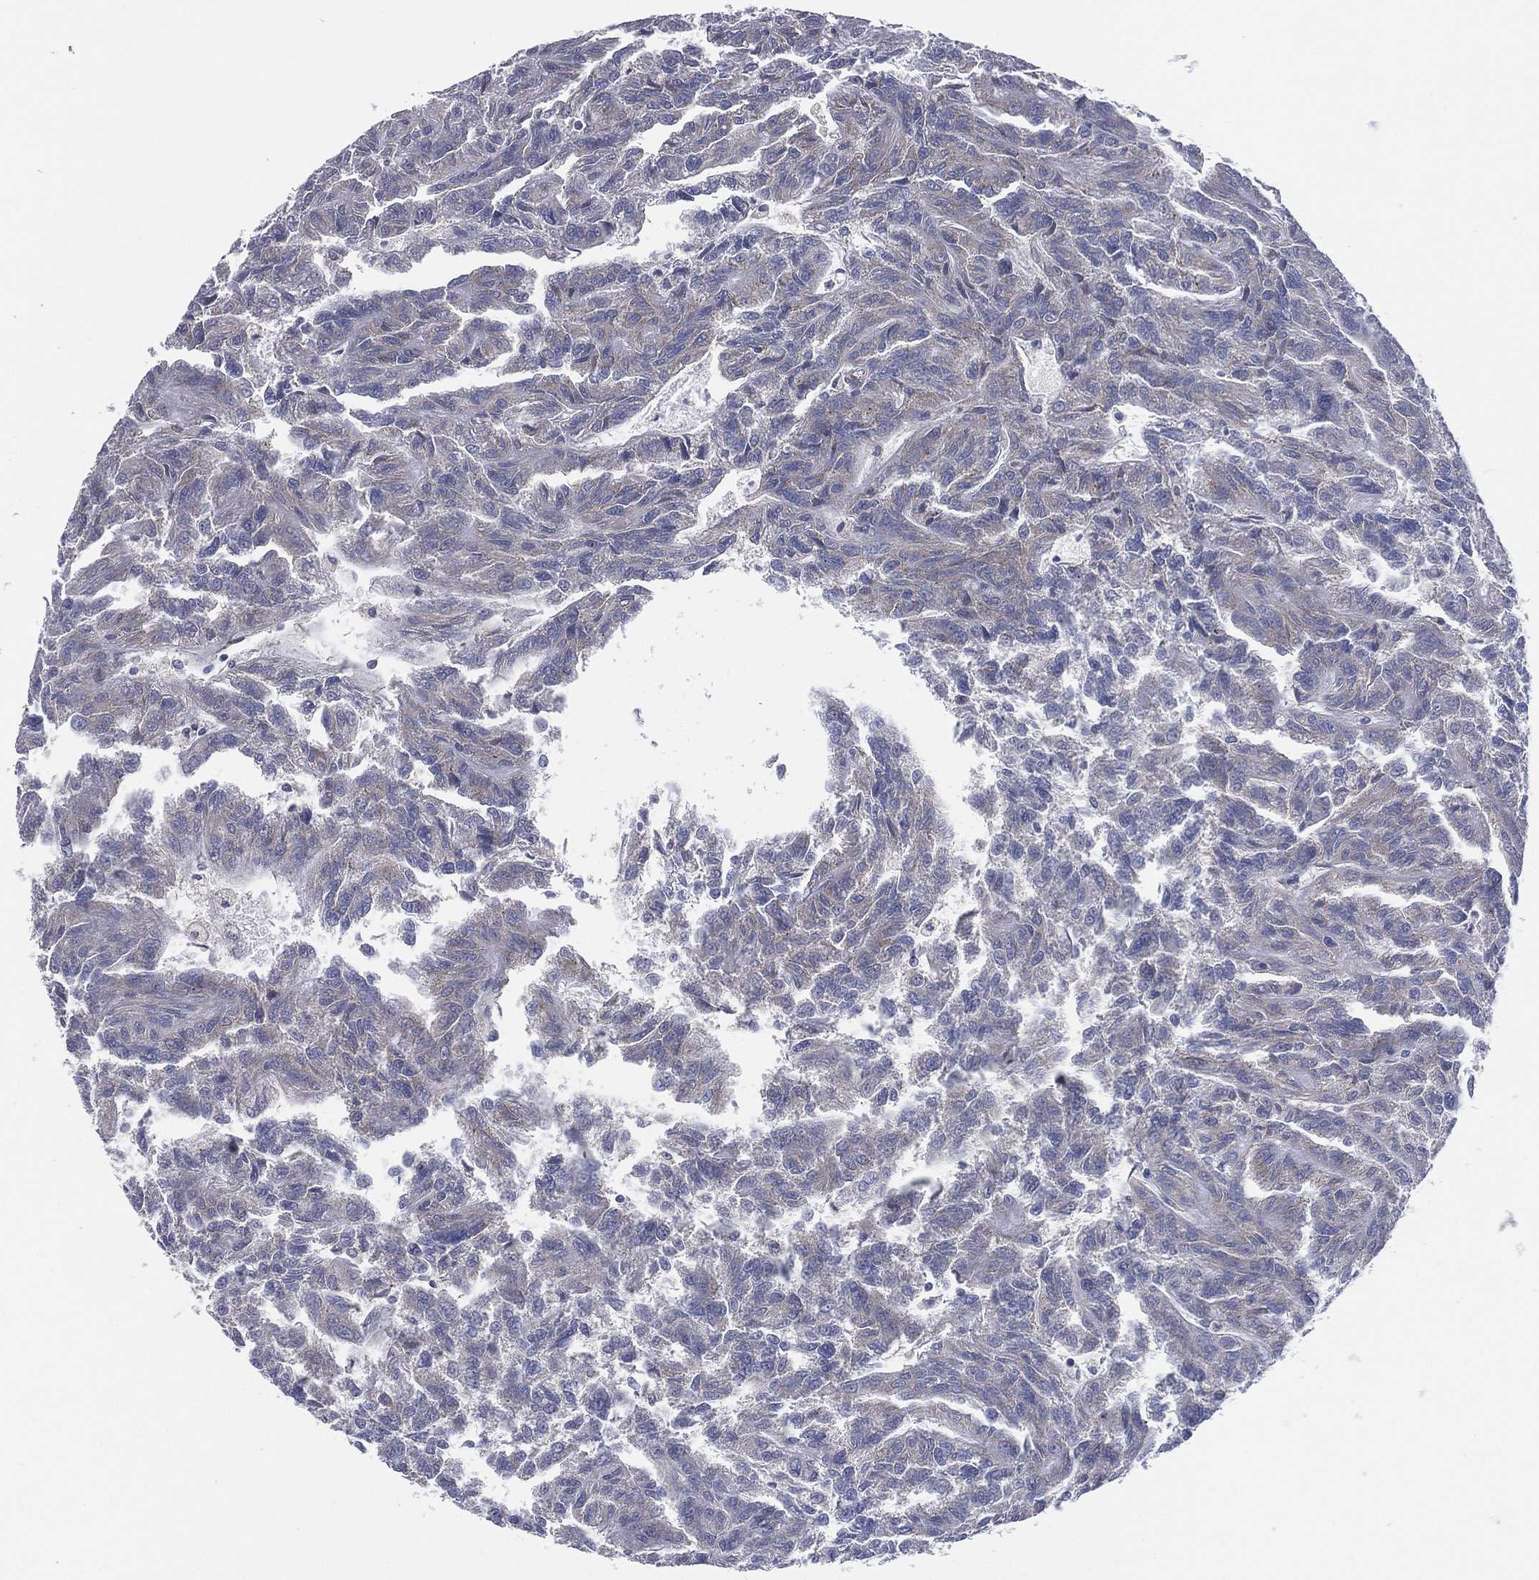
{"staining": {"intensity": "negative", "quantity": "none", "location": "none"}, "tissue": "renal cancer", "cell_type": "Tumor cells", "image_type": "cancer", "snomed": [{"axis": "morphology", "description": "Adenocarcinoma, NOS"}, {"axis": "topography", "description": "Kidney"}], "caption": "Image shows no protein expression in tumor cells of renal cancer (adenocarcinoma) tissue. The staining is performed using DAB (3,3'-diaminobenzidine) brown chromogen with nuclei counter-stained in using hematoxylin.", "gene": "CCDC159", "patient": {"sex": "male", "age": 79}}